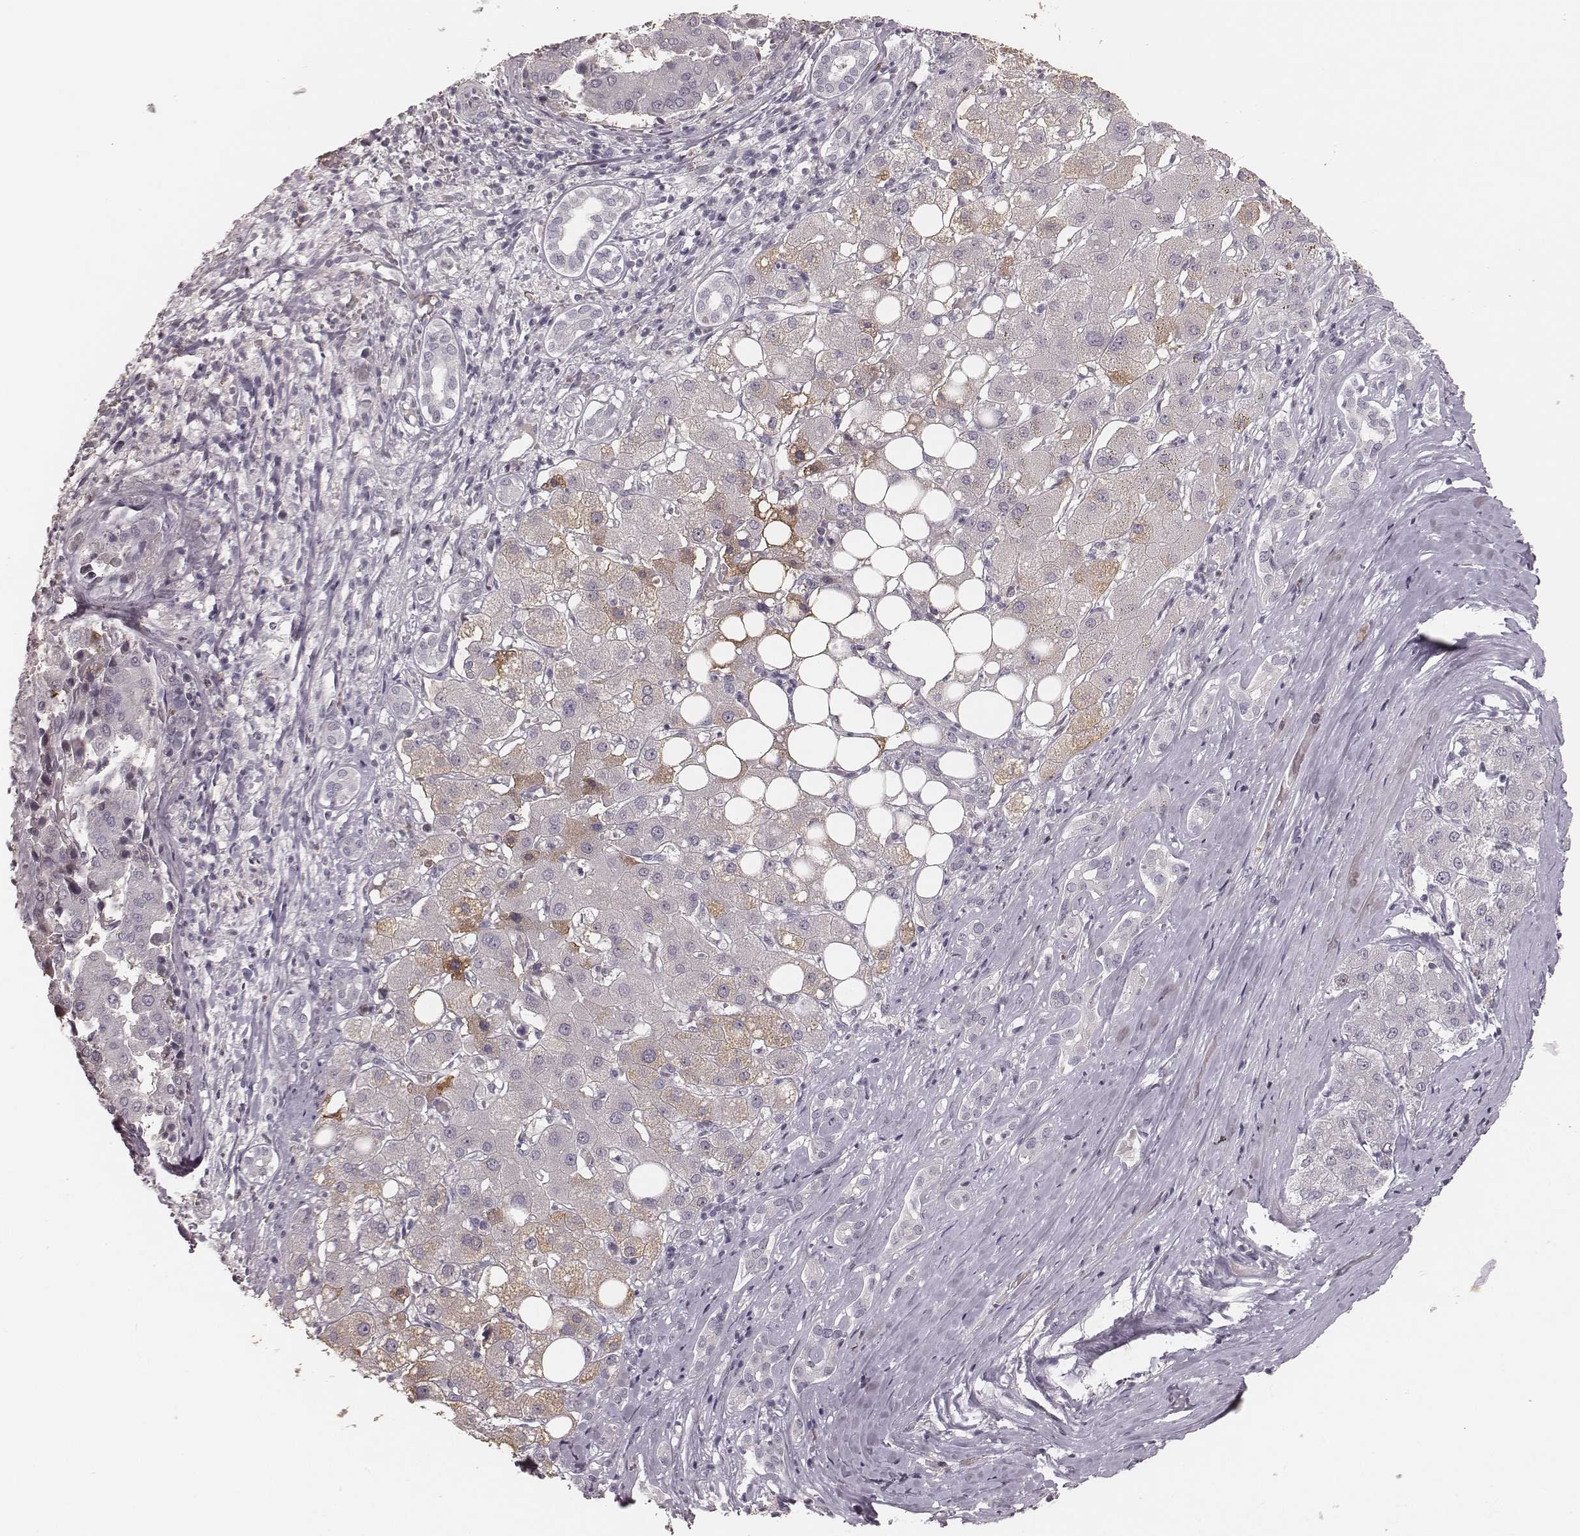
{"staining": {"intensity": "negative", "quantity": "none", "location": "none"}, "tissue": "liver cancer", "cell_type": "Tumor cells", "image_type": "cancer", "snomed": [{"axis": "morphology", "description": "Carcinoma, Hepatocellular, NOS"}, {"axis": "topography", "description": "Liver"}], "caption": "An immunohistochemistry photomicrograph of liver hepatocellular carcinoma is shown. There is no staining in tumor cells of liver hepatocellular carcinoma. (Stains: DAB immunohistochemistry (IHC) with hematoxylin counter stain, Microscopy: brightfield microscopy at high magnification).", "gene": "MADCAM1", "patient": {"sex": "male", "age": 65}}